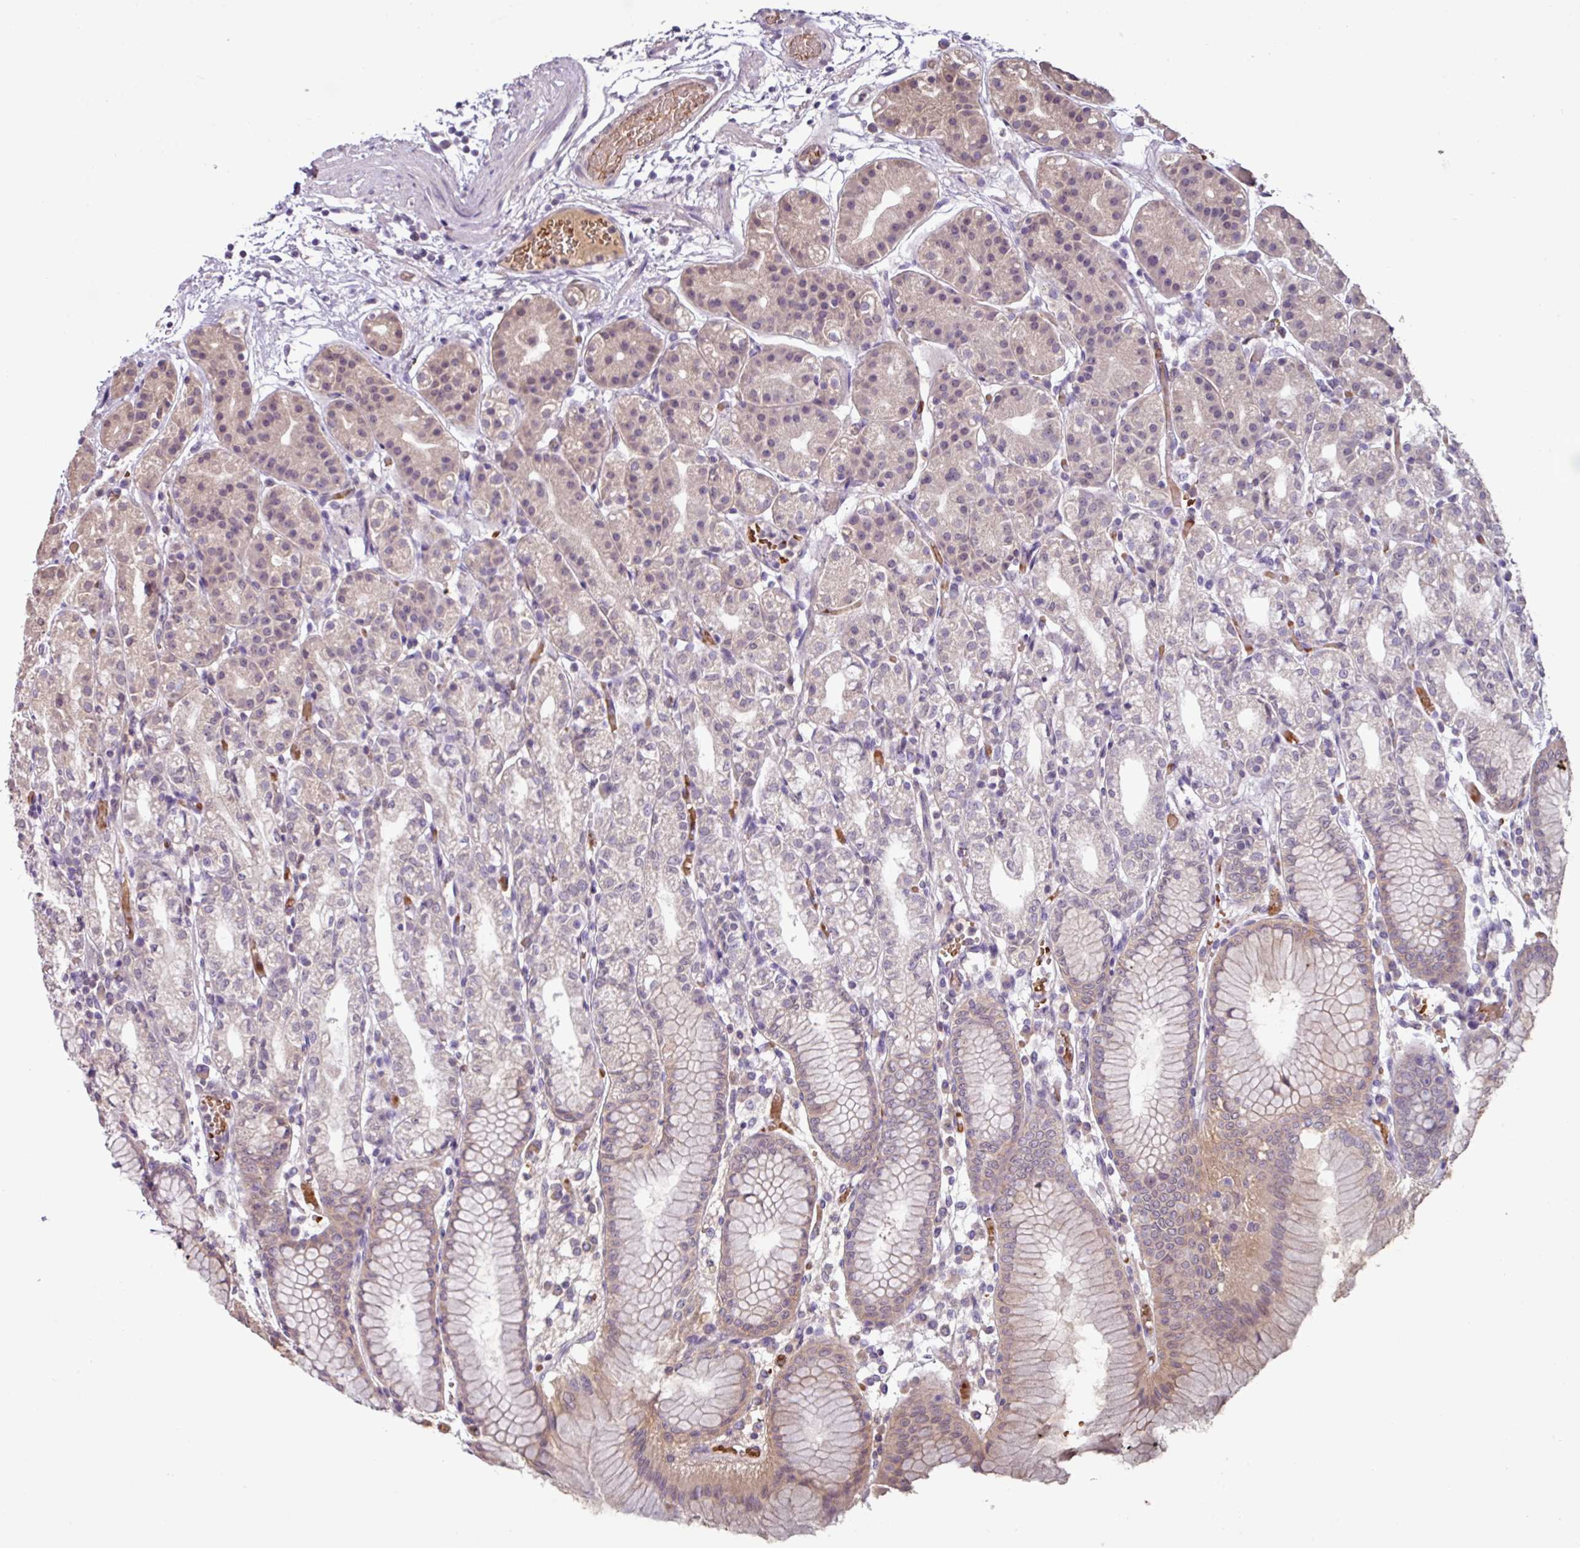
{"staining": {"intensity": "weak", "quantity": "<25%", "location": "cytoplasmic/membranous"}, "tissue": "stomach", "cell_type": "Glandular cells", "image_type": "normal", "snomed": [{"axis": "morphology", "description": "Normal tissue, NOS"}, {"axis": "topography", "description": "Stomach"}], "caption": "This is an immunohistochemistry (IHC) micrograph of normal human stomach. There is no positivity in glandular cells.", "gene": "SLC5A10", "patient": {"sex": "female", "age": 57}}